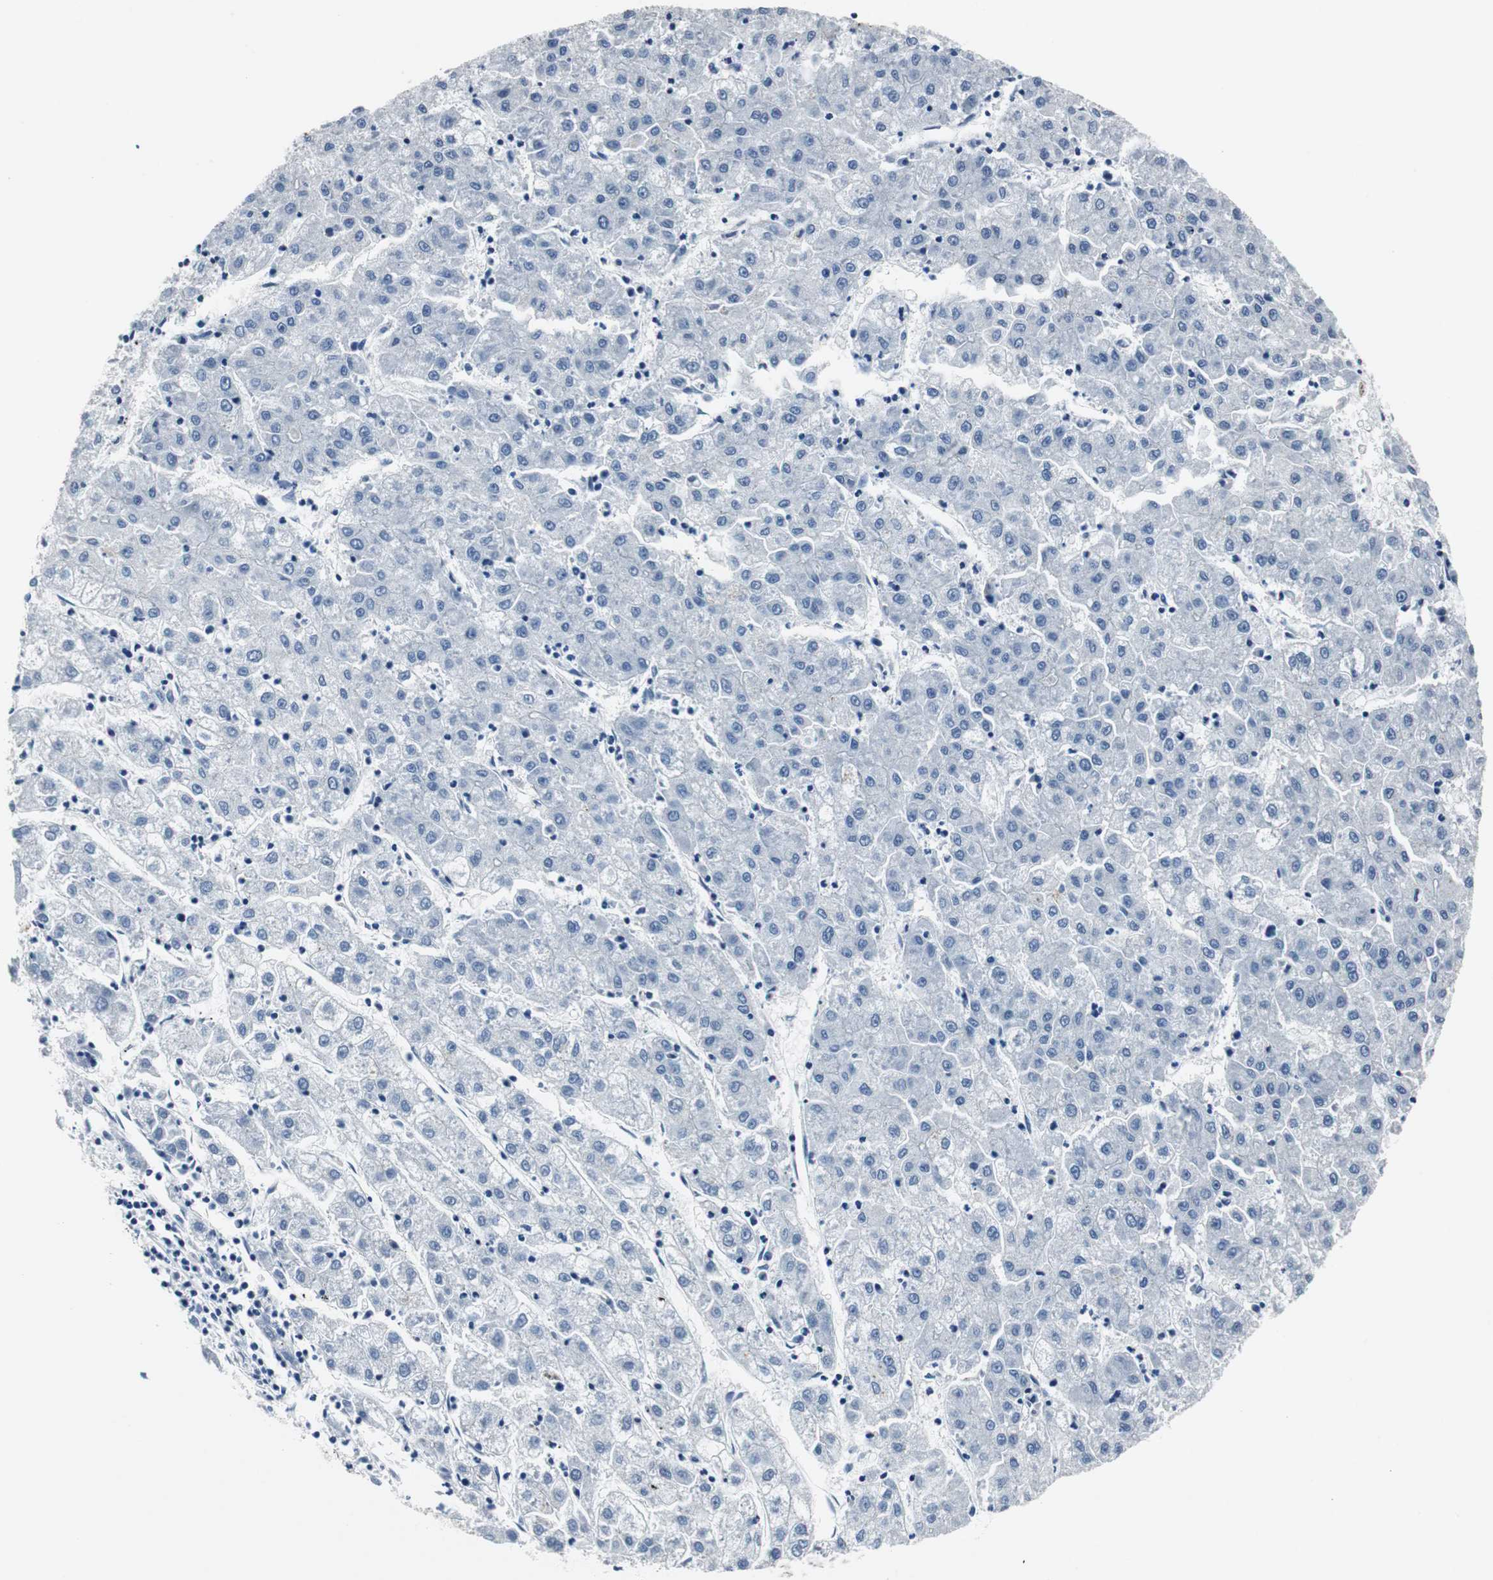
{"staining": {"intensity": "negative", "quantity": "none", "location": "none"}, "tissue": "liver cancer", "cell_type": "Tumor cells", "image_type": "cancer", "snomed": [{"axis": "morphology", "description": "Carcinoma, Hepatocellular, NOS"}, {"axis": "topography", "description": "Liver"}], "caption": "IHC of liver cancer shows no expression in tumor cells.", "gene": "LRP2", "patient": {"sex": "male", "age": 72}}